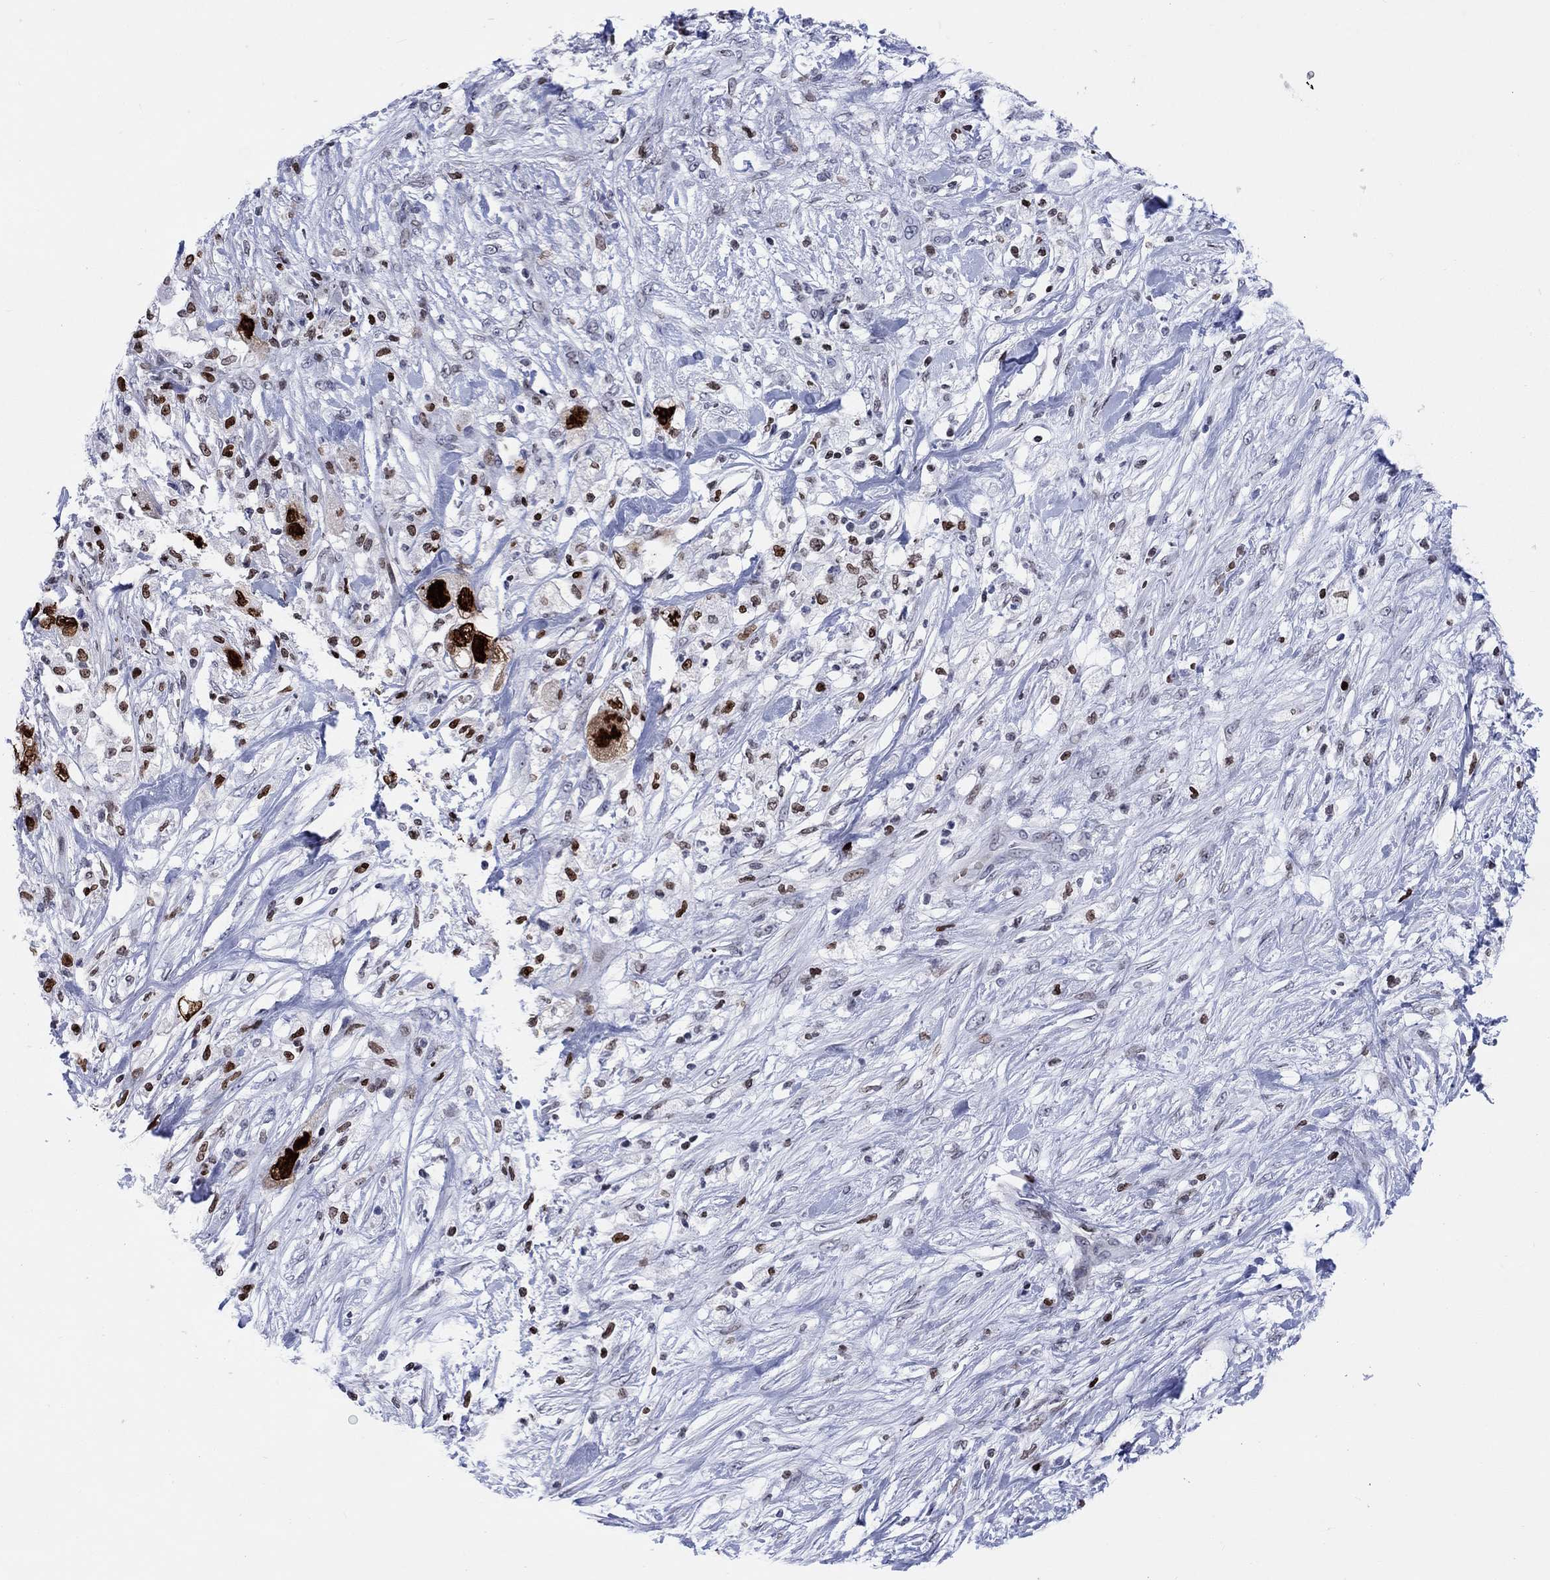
{"staining": {"intensity": "strong", "quantity": "25%-75%", "location": "nuclear"}, "tissue": "pancreatic cancer", "cell_type": "Tumor cells", "image_type": "cancer", "snomed": [{"axis": "morphology", "description": "Adenocarcinoma, NOS"}, {"axis": "topography", "description": "Pancreas"}], "caption": "A high amount of strong nuclear expression is present in about 25%-75% of tumor cells in pancreatic cancer tissue.", "gene": "HMGA1", "patient": {"sex": "female", "age": 72}}